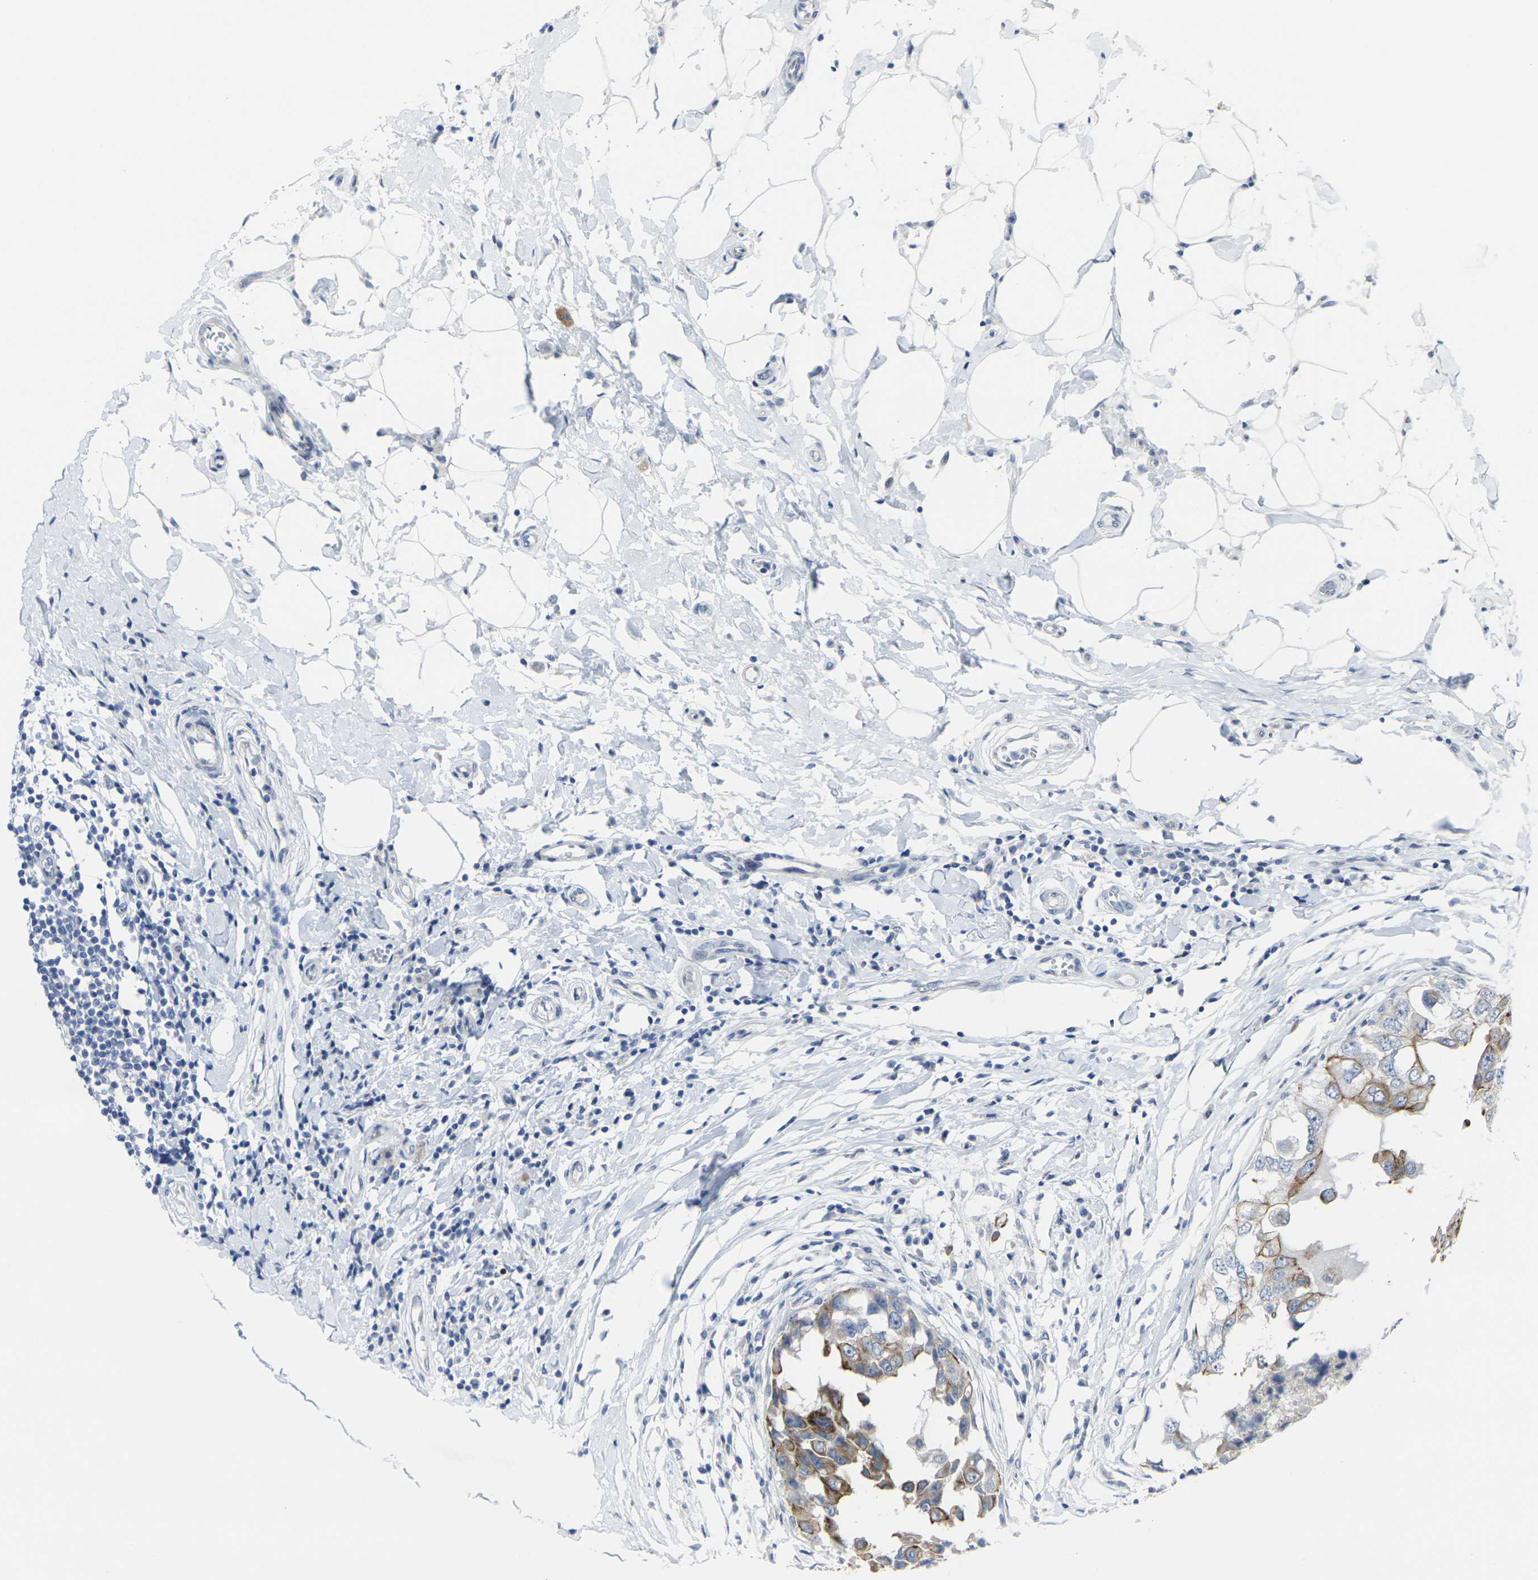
{"staining": {"intensity": "moderate", "quantity": "25%-75%", "location": "cytoplasmic/membranous"}, "tissue": "breast cancer", "cell_type": "Tumor cells", "image_type": "cancer", "snomed": [{"axis": "morphology", "description": "Duct carcinoma"}, {"axis": "topography", "description": "Breast"}], "caption": "Approximately 25%-75% of tumor cells in human breast cancer (invasive ductal carcinoma) demonstrate moderate cytoplasmic/membranous protein expression as visualized by brown immunohistochemical staining.", "gene": "ANKRD46", "patient": {"sex": "female", "age": 27}}